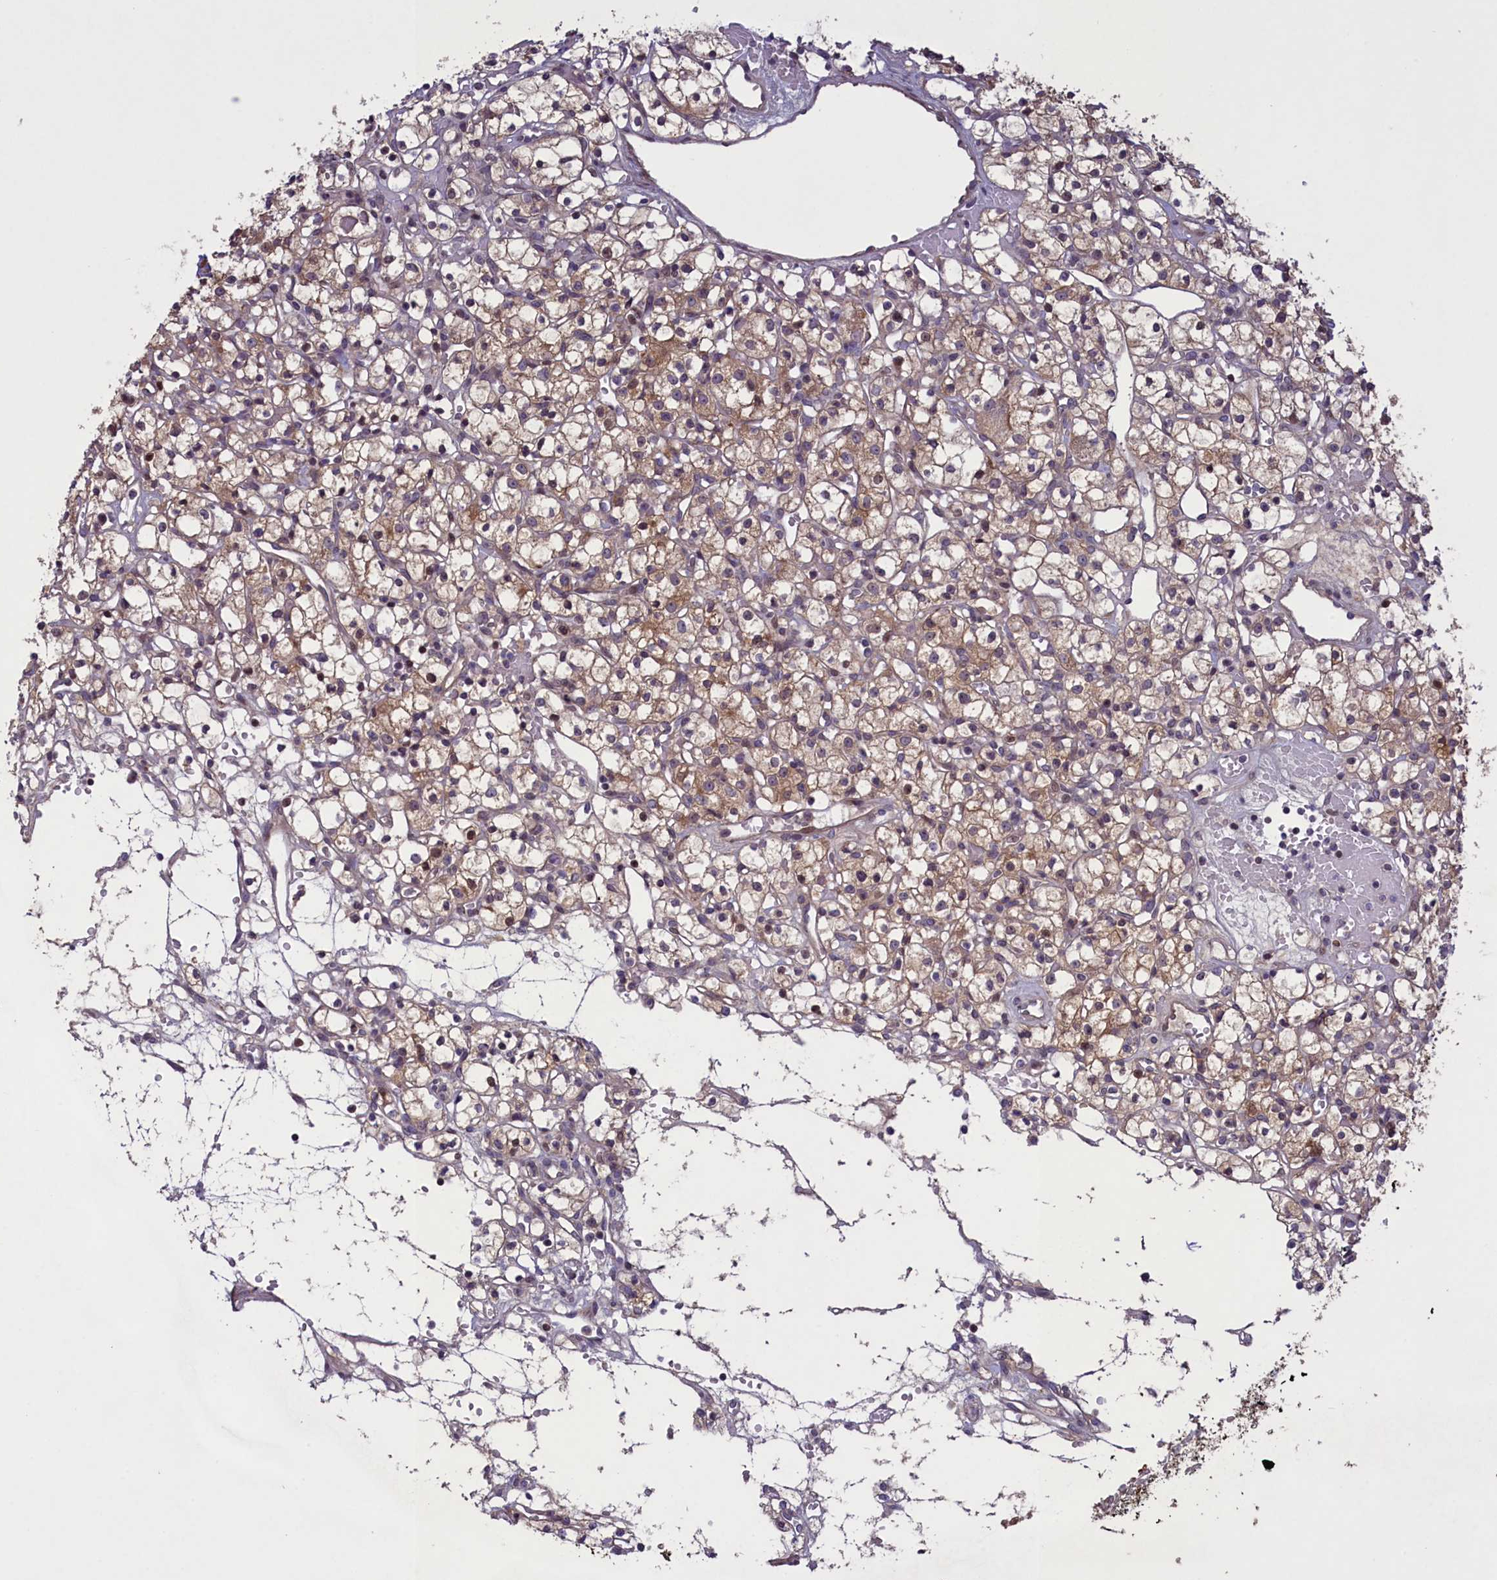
{"staining": {"intensity": "moderate", "quantity": "<25%", "location": "cytoplasmic/membranous,nuclear"}, "tissue": "renal cancer", "cell_type": "Tumor cells", "image_type": "cancer", "snomed": [{"axis": "morphology", "description": "Adenocarcinoma, NOS"}, {"axis": "topography", "description": "Kidney"}], "caption": "Immunohistochemistry image of renal adenocarcinoma stained for a protein (brown), which shows low levels of moderate cytoplasmic/membranous and nuclear positivity in approximately <25% of tumor cells.", "gene": "MAN2C1", "patient": {"sex": "female", "age": 59}}